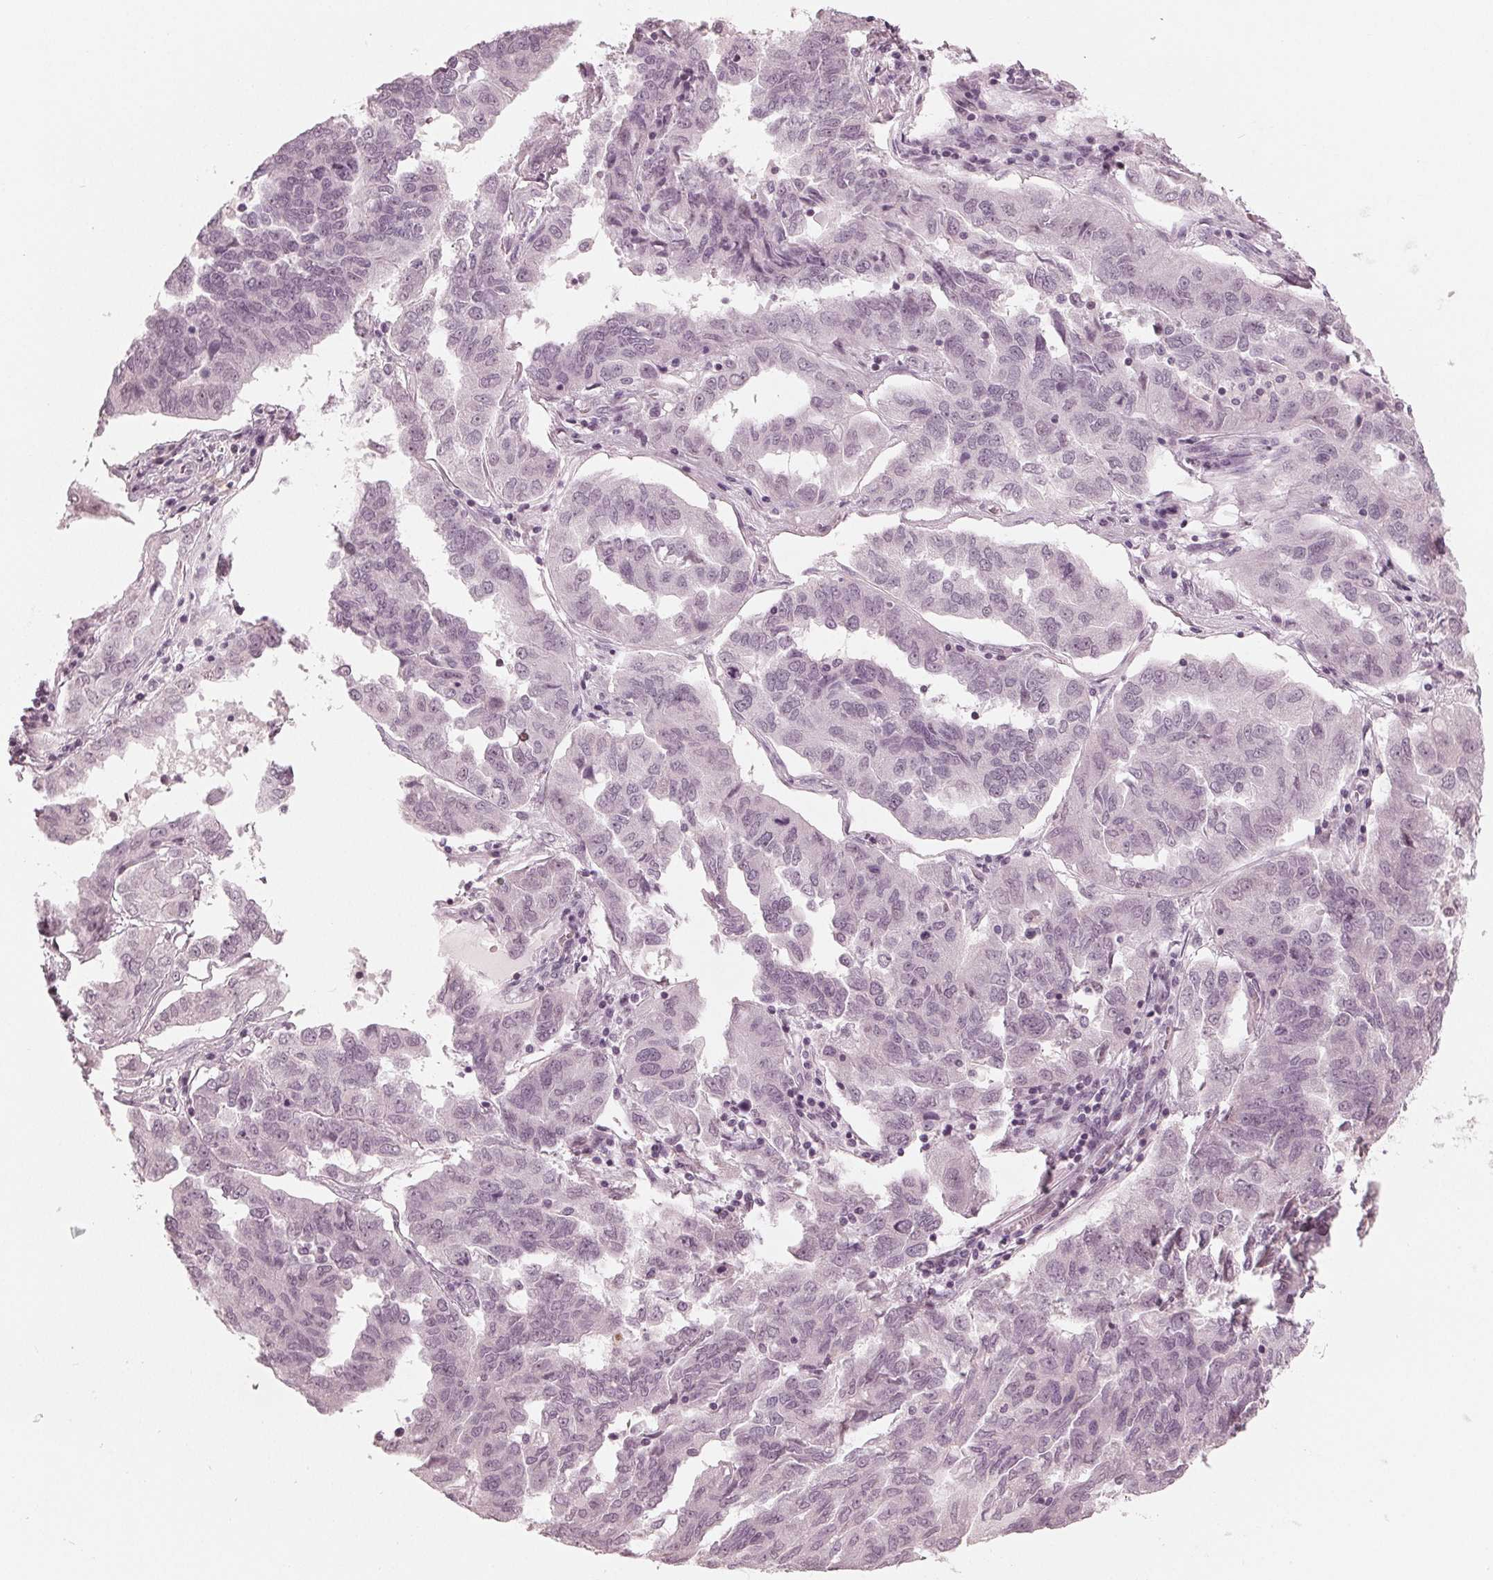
{"staining": {"intensity": "negative", "quantity": "none", "location": "none"}, "tissue": "ovarian cancer", "cell_type": "Tumor cells", "image_type": "cancer", "snomed": [{"axis": "morphology", "description": "Cystadenocarcinoma, serous, NOS"}, {"axis": "topography", "description": "Ovary"}], "caption": "Protein analysis of ovarian cancer (serous cystadenocarcinoma) displays no significant positivity in tumor cells.", "gene": "ADPRHL1", "patient": {"sex": "female", "age": 64}}